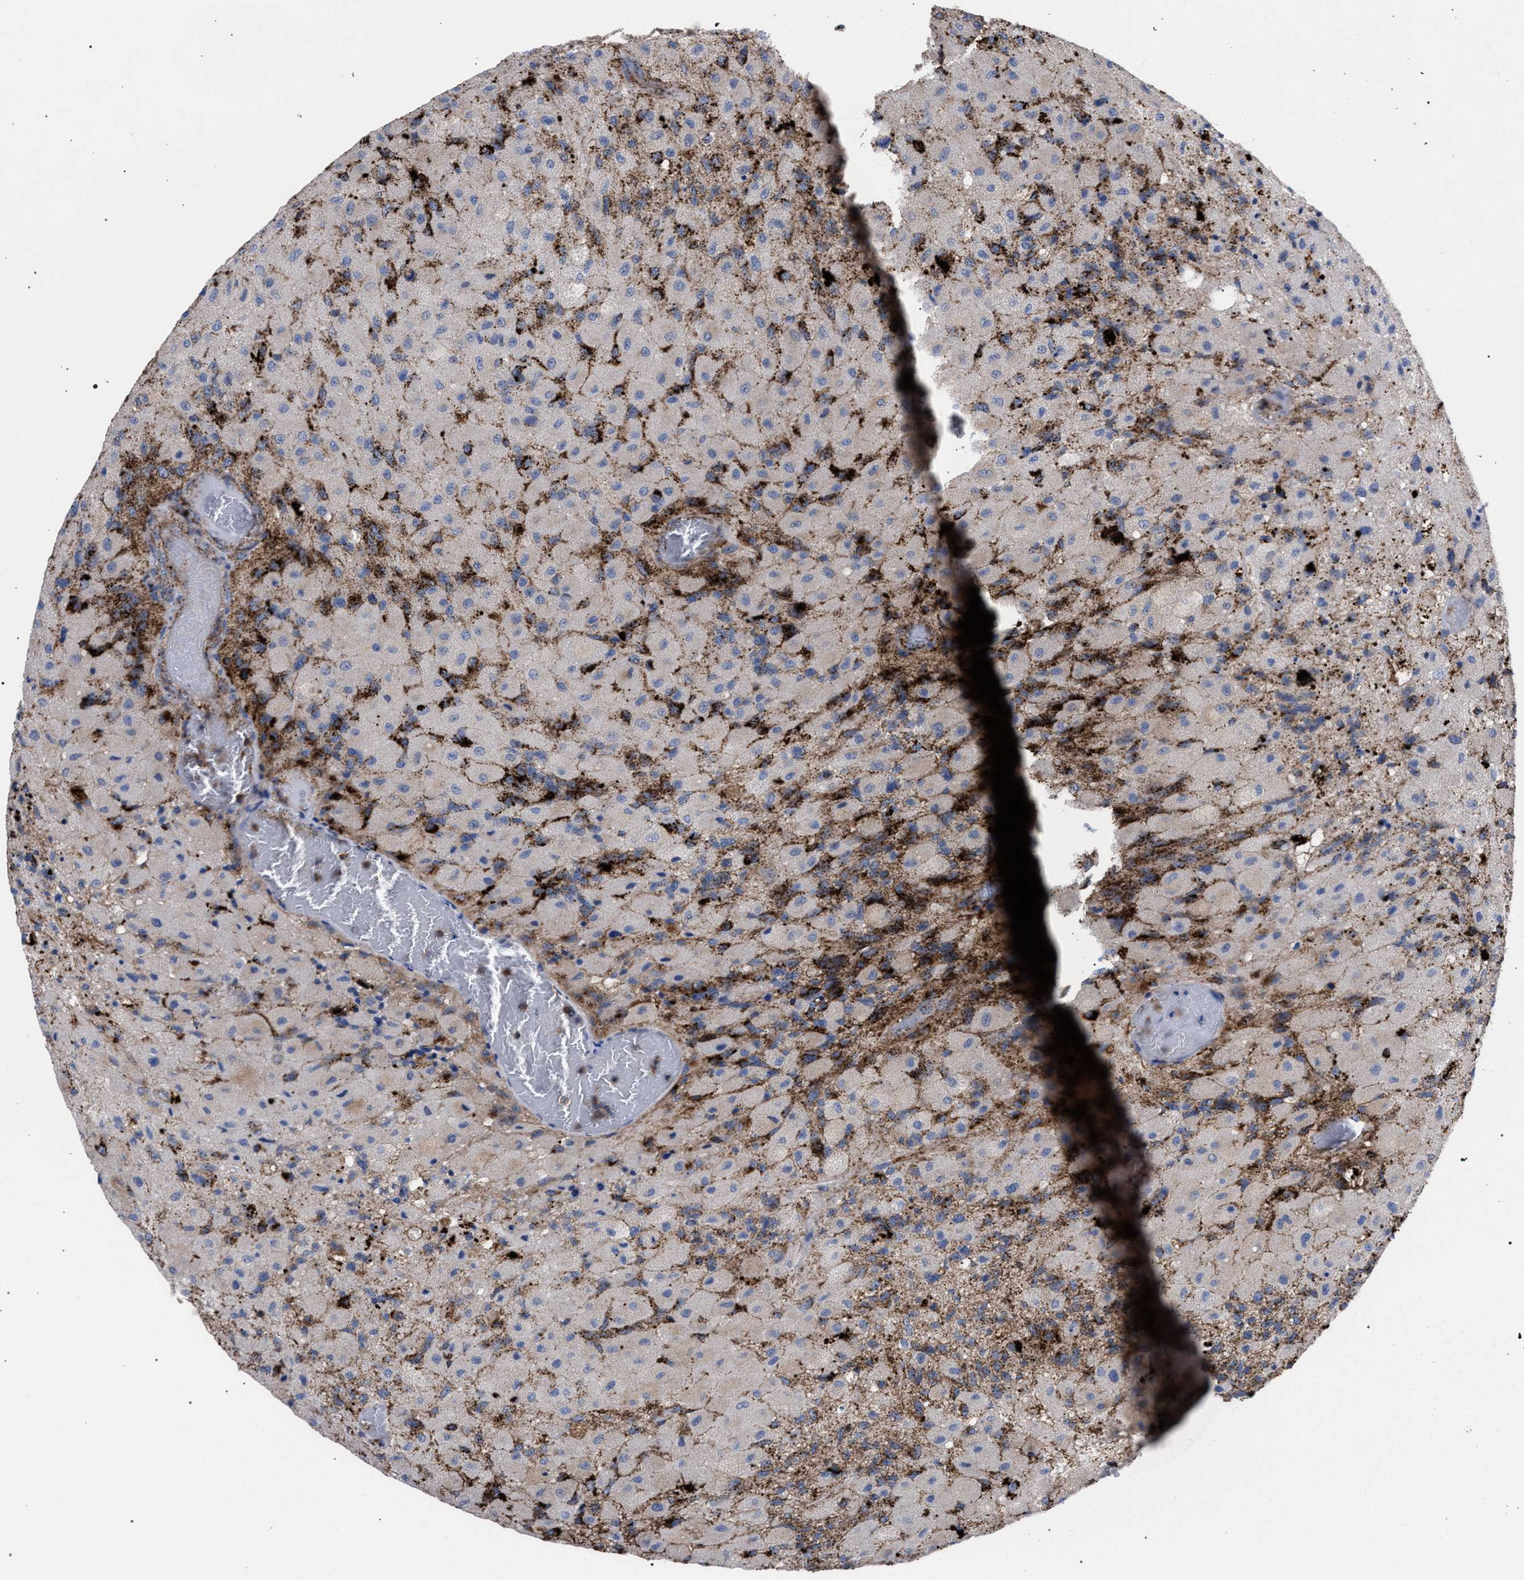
{"staining": {"intensity": "strong", "quantity": "<25%", "location": "cytoplasmic/membranous"}, "tissue": "glioma", "cell_type": "Tumor cells", "image_type": "cancer", "snomed": [{"axis": "morphology", "description": "Normal tissue, NOS"}, {"axis": "morphology", "description": "Glioma, malignant, High grade"}, {"axis": "topography", "description": "Cerebral cortex"}], "caption": "Protein expression analysis of malignant high-grade glioma demonstrates strong cytoplasmic/membranous staining in about <25% of tumor cells.", "gene": "PPT1", "patient": {"sex": "male", "age": 77}}